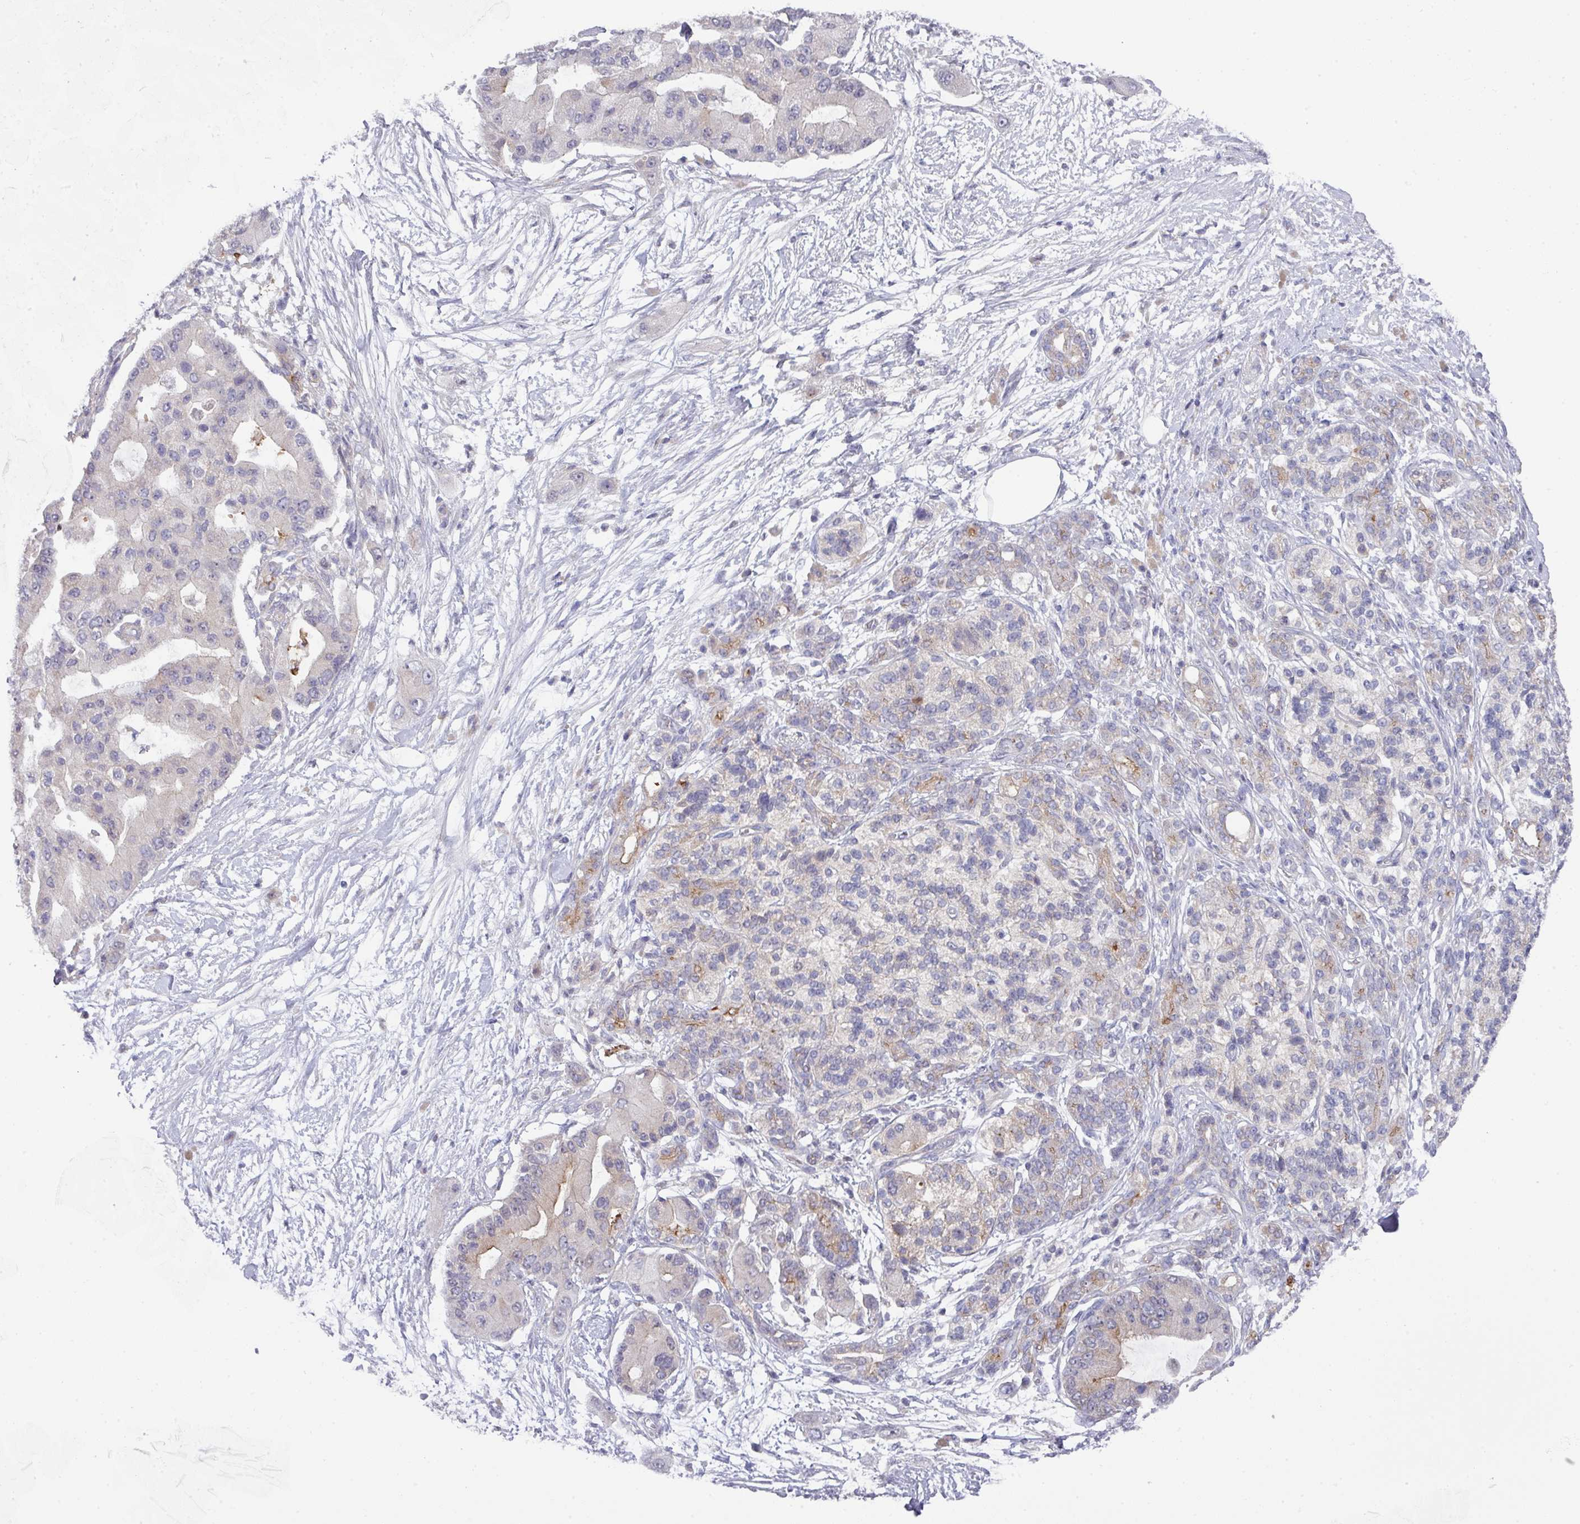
{"staining": {"intensity": "moderate", "quantity": "<25%", "location": "cytoplasmic/membranous"}, "tissue": "pancreatic cancer", "cell_type": "Tumor cells", "image_type": "cancer", "snomed": [{"axis": "morphology", "description": "Adenocarcinoma, NOS"}, {"axis": "topography", "description": "Pancreas"}], "caption": "IHC micrograph of neoplastic tissue: human pancreatic cancer (adenocarcinoma) stained using immunohistochemistry (IHC) demonstrates low levels of moderate protein expression localized specifically in the cytoplasmic/membranous of tumor cells, appearing as a cytoplasmic/membranous brown color.", "gene": "DCAF12L2", "patient": {"sex": "male", "age": 57}}